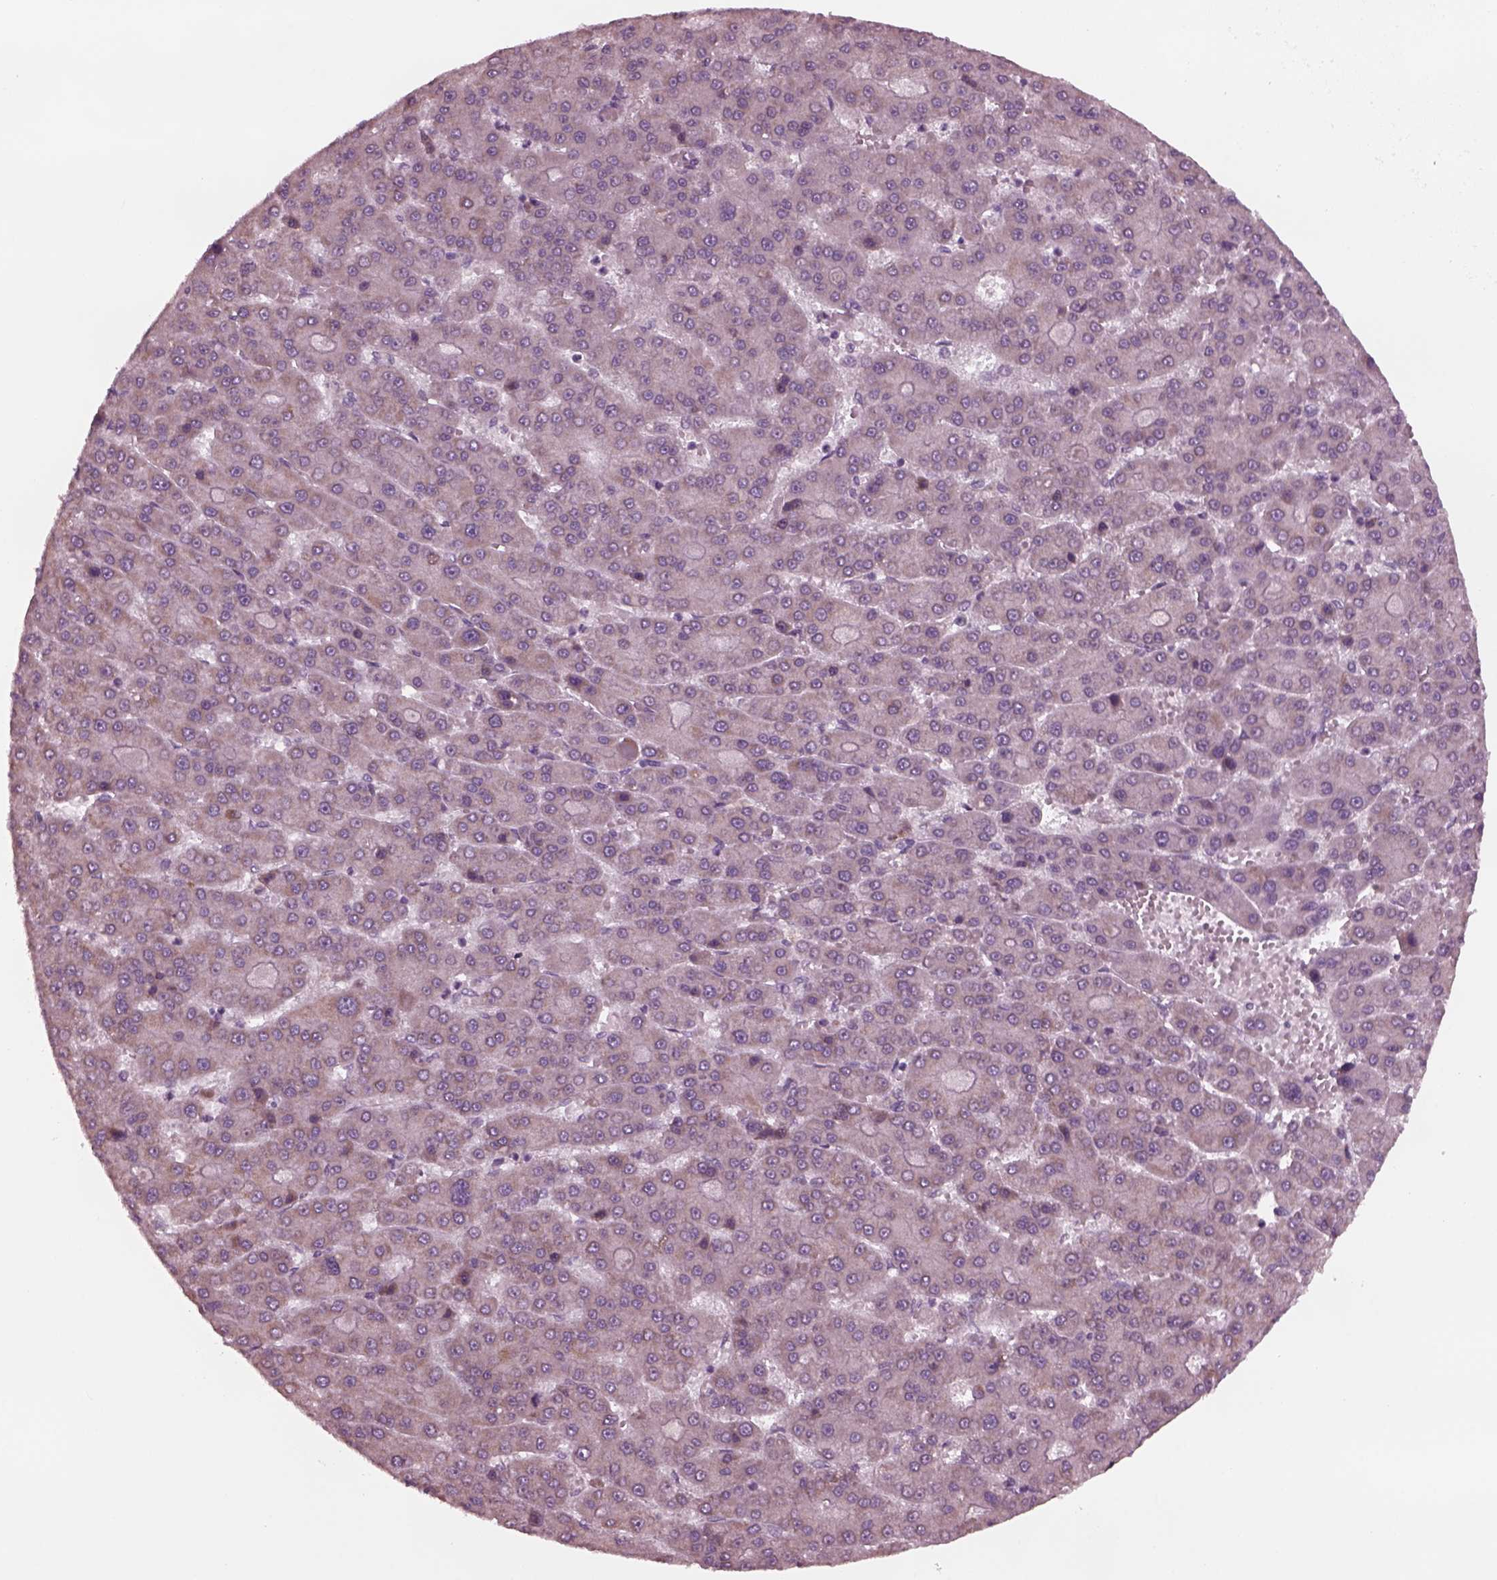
{"staining": {"intensity": "weak", "quantity": "<25%", "location": "cytoplasmic/membranous"}, "tissue": "liver cancer", "cell_type": "Tumor cells", "image_type": "cancer", "snomed": [{"axis": "morphology", "description": "Carcinoma, Hepatocellular, NOS"}, {"axis": "topography", "description": "Liver"}], "caption": "This is an immunohistochemistry image of hepatocellular carcinoma (liver). There is no staining in tumor cells.", "gene": "CELSR3", "patient": {"sex": "male", "age": 70}}